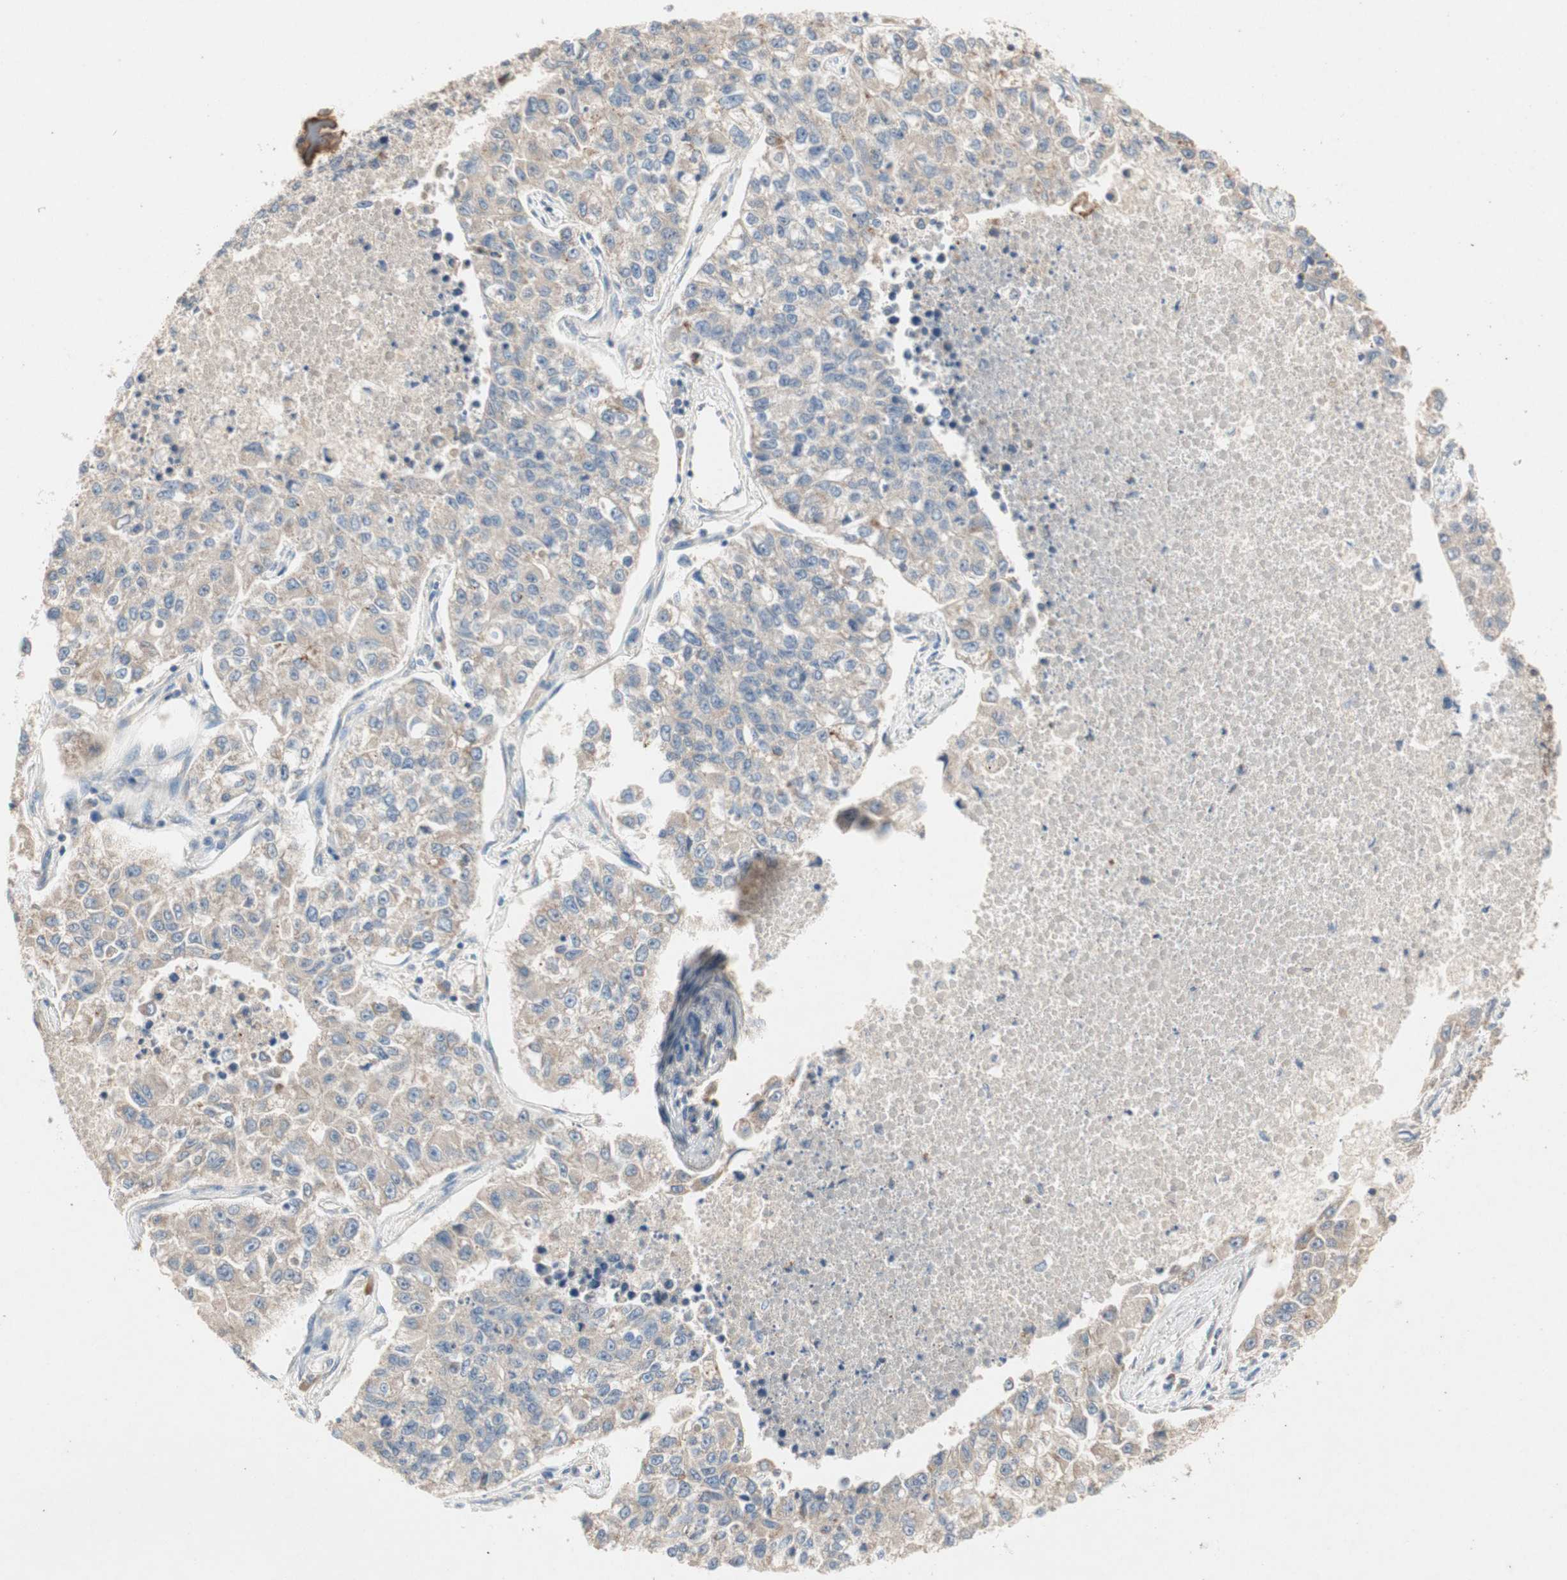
{"staining": {"intensity": "weak", "quantity": "25%-75%", "location": "cytoplasmic/membranous"}, "tissue": "lung cancer", "cell_type": "Tumor cells", "image_type": "cancer", "snomed": [{"axis": "morphology", "description": "Adenocarcinoma, NOS"}, {"axis": "topography", "description": "Lung"}], "caption": "A histopathology image of human lung cancer (adenocarcinoma) stained for a protein reveals weak cytoplasmic/membranous brown staining in tumor cells. (IHC, brightfield microscopy, high magnification).", "gene": "NCLN", "patient": {"sex": "male", "age": 49}}